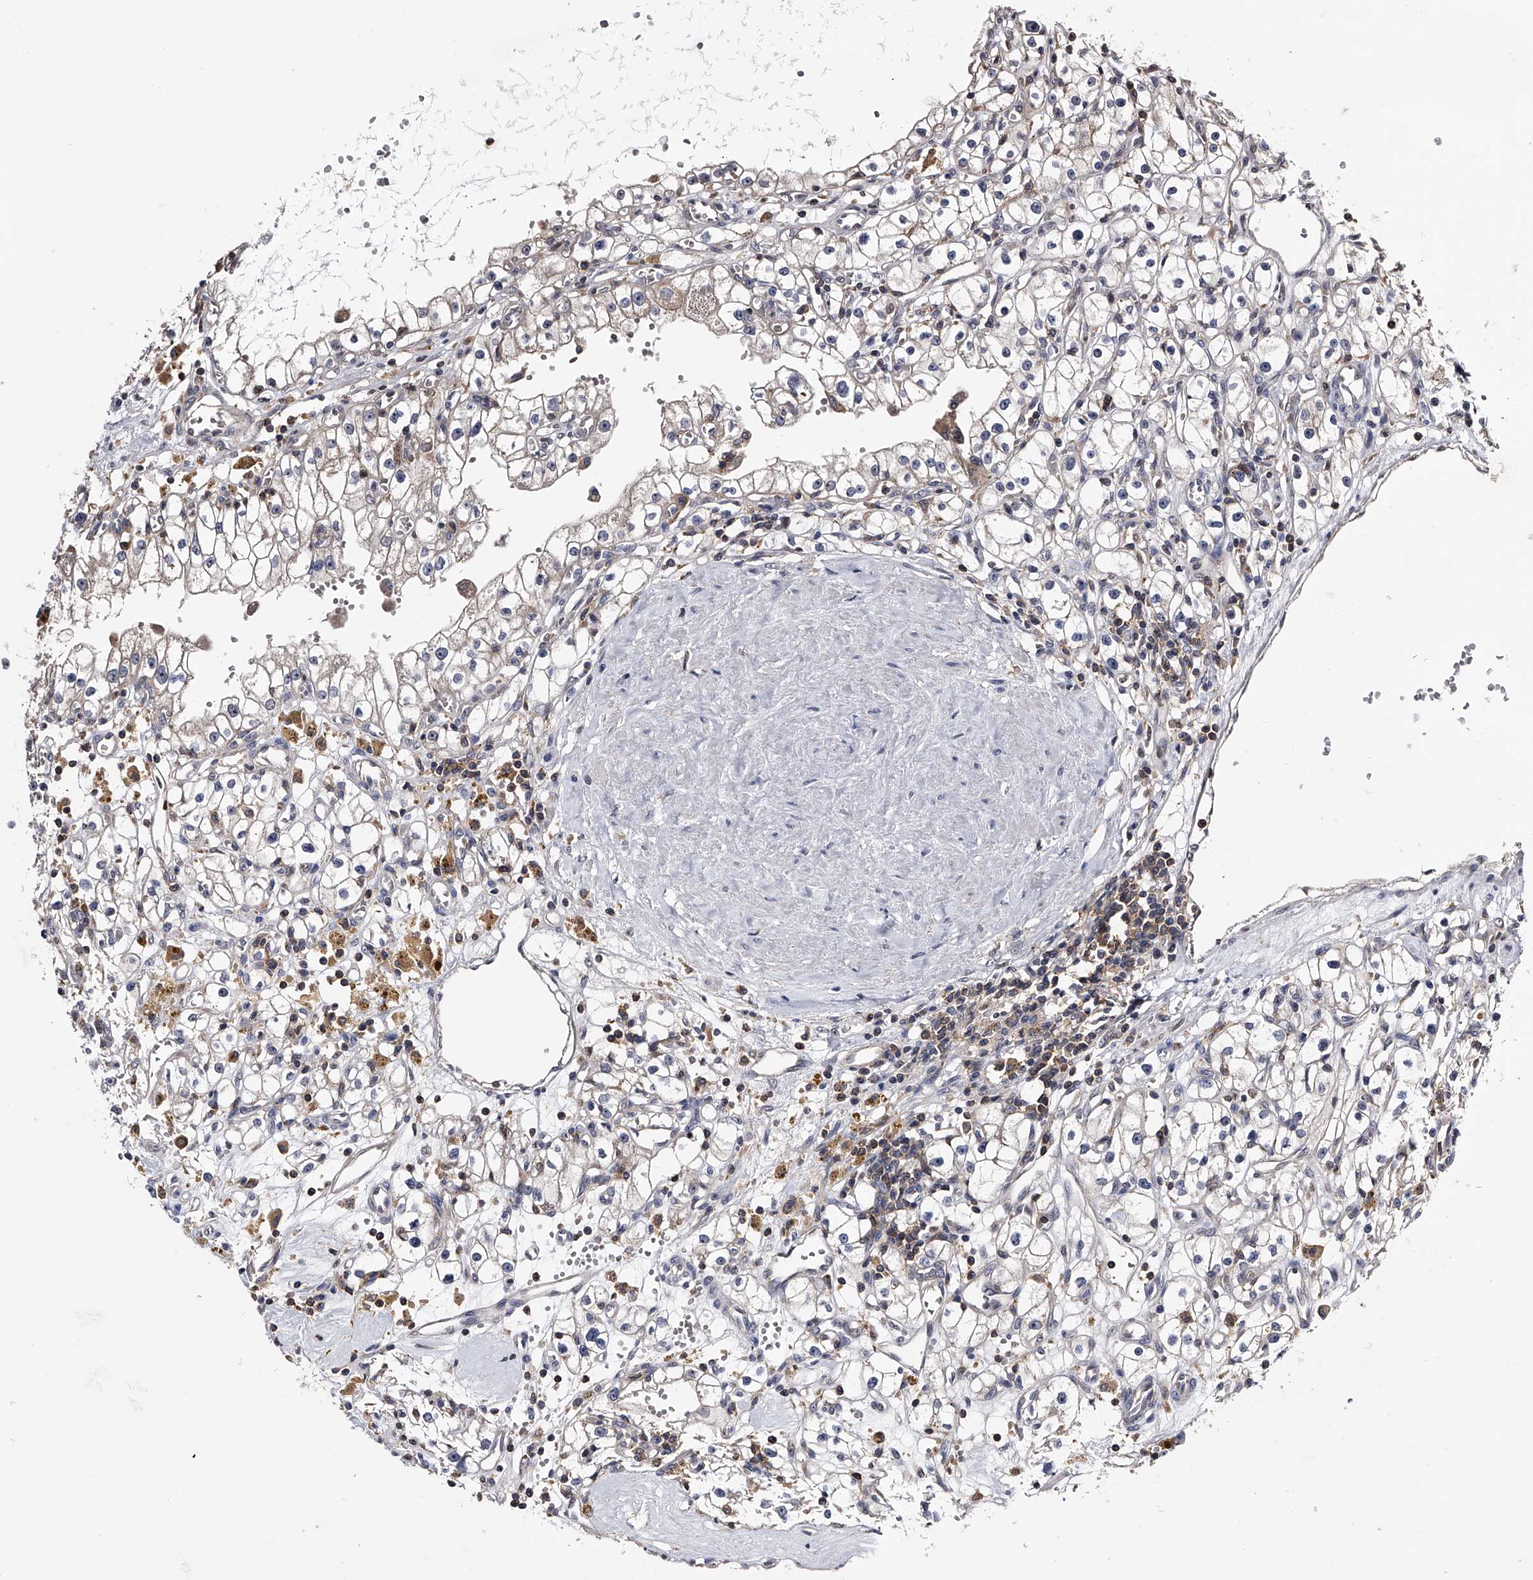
{"staining": {"intensity": "weak", "quantity": "<25%", "location": "cytoplasmic/membranous"}, "tissue": "renal cancer", "cell_type": "Tumor cells", "image_type": "cancer", "snomed": [{"axis": "morphology", "description": "Adenocarcinoma, NOS"}, {"axis": "topography", "description": "Kidney"}], "caption": "IHC image of renal cancer (adenocarcinoma) stained for a protein (brown), which displays no staining in tumor cells.", "gene": "PAN3", "patient": {"sex": "male", "age": 56}}